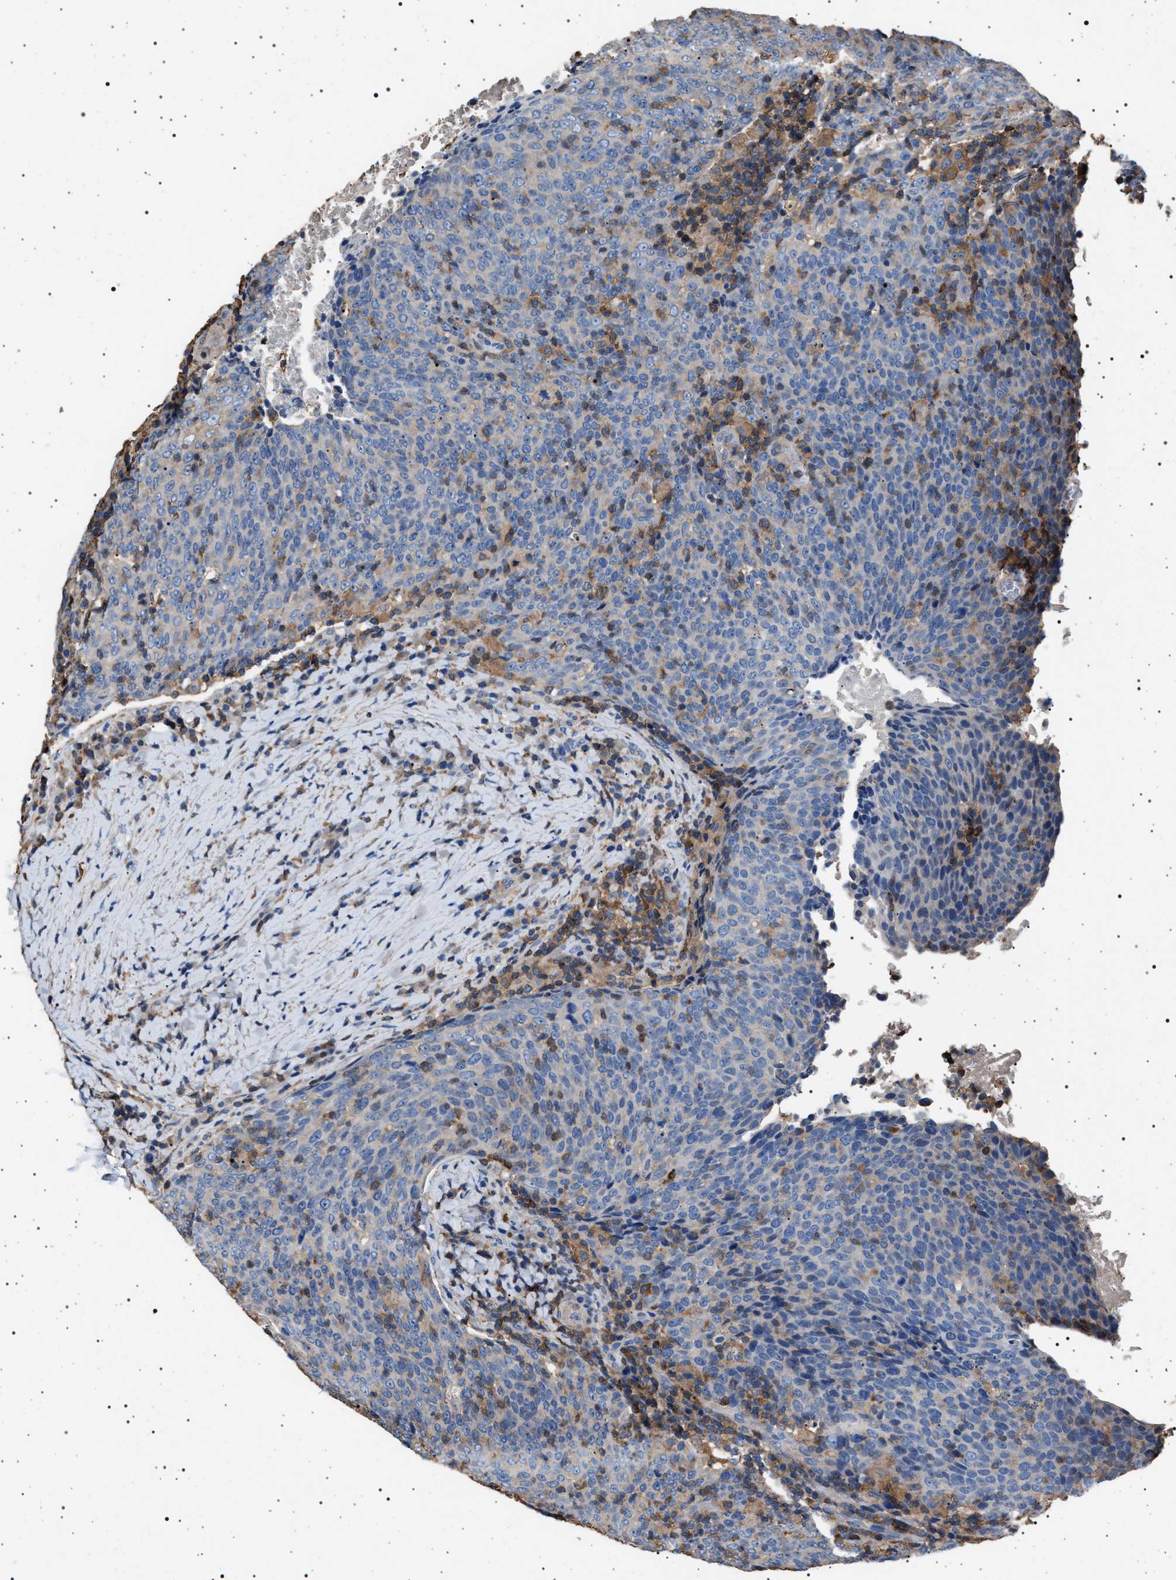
{"staining": {"intensity": "negative", "quantity": "none", "location": "none"}, "tissue": "head and neck cancer", "cell_type": "Tumor cells", "image_type": "cancer", "snomed": [{"axis": "morphology", "description": "Squamous cell carcinoma, NOS"}, {"axis": "morphology", "description": "Squamous cell carcinoma, metastatic, NOS"}, {"axis": "topography", "description": "Lymph node"}, {"axis": "topography", "description": "Head-Neck"}], "caption": "This is an IHC histopathology image of human head and neck metastatic squamous cell carcinoma. There is no expression in tumor cells.", "gene": "SMAP2", "patient": {"sex": "male", "age": 62}}